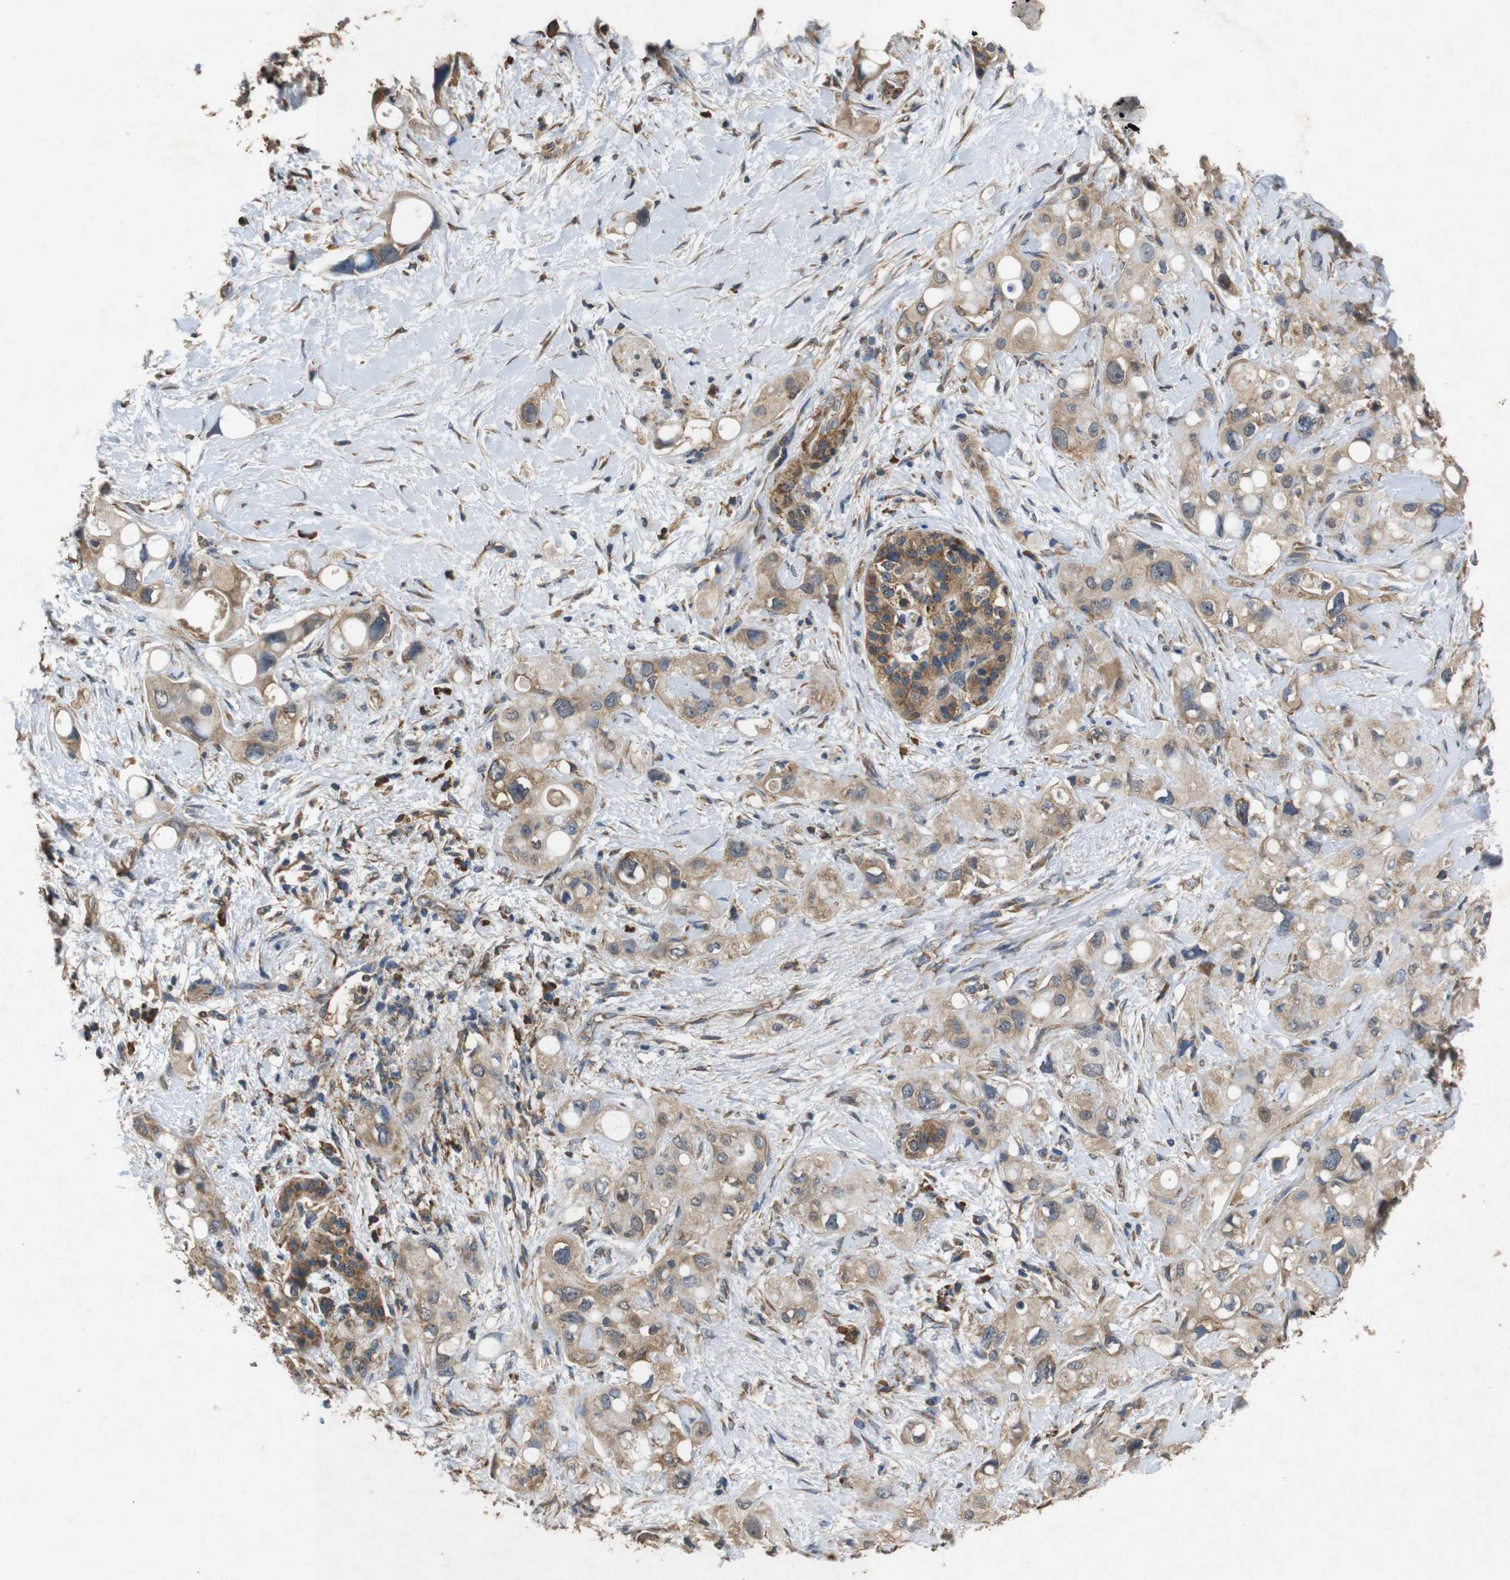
{"staining": {"intensity": "weak", "quantity": ">75%", "location": "cytoplasmic/membranous"}, "tissue": "pancreatic cancer", "cell_type": "Tumor cells", "image_type": "cancer", "snomed": [{"axis": "morphology", "description": "Adenocarcinoma, NOS"}, {"axis": "topography", "description": "Pancreas"}], "caption": "Immunohistochemistry (DAB (3,3'-diaminobenzidine)) staining of human pancreatic adenocarcinoma reveals weak cytoplasmic/membranous protein positivity in about >75% of tumor cells. The staining was performed using DAB to visualize the protein expression in brown, while the nuclei were stained in blue with hematoxylin (Magnification: 20x).", "gene": "BNIP3", "patient": {"sex": "female", "age": 56}}